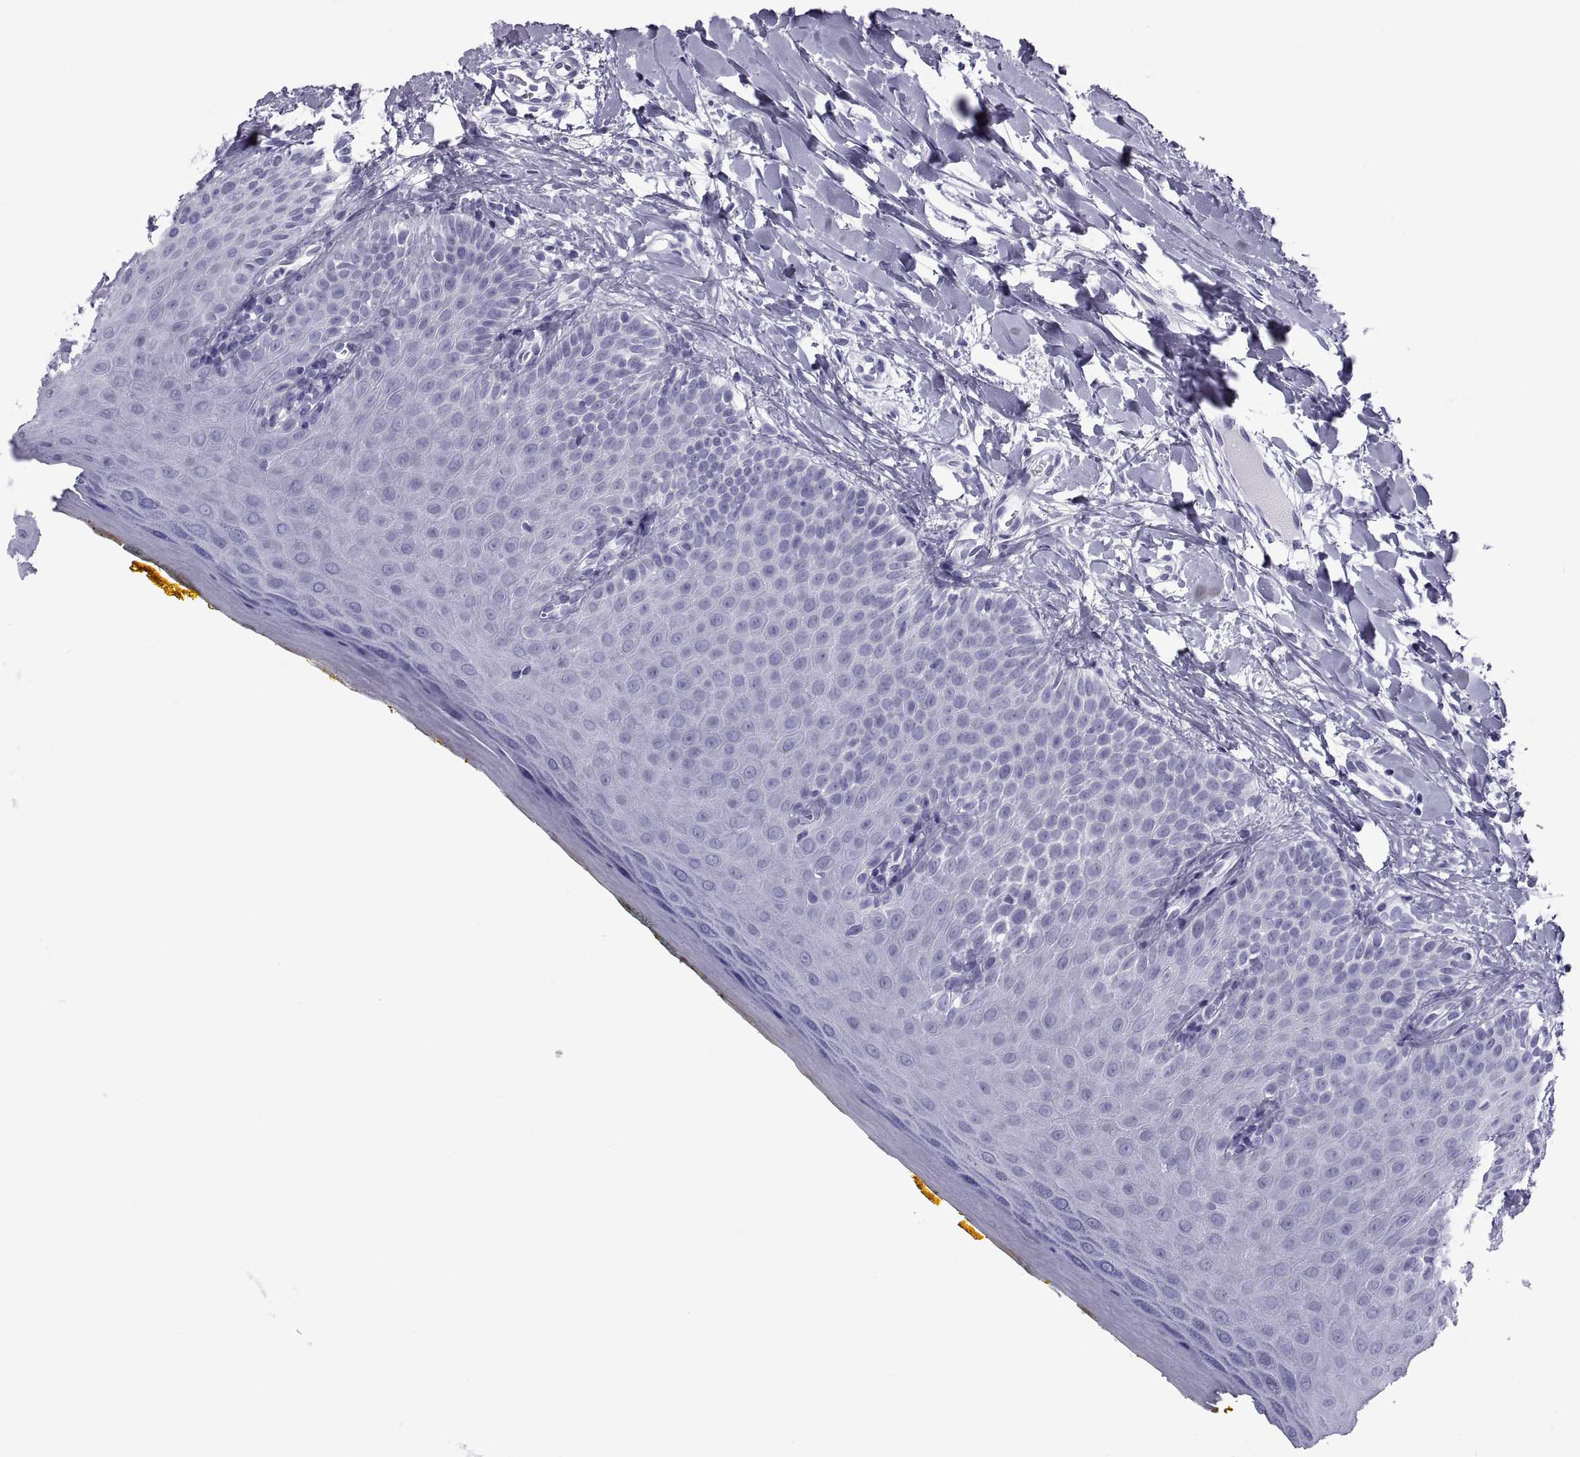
{"staining": {"intensity": "negative", "quantity": "none", "location": "none"}, "tissue": "oral mucosa", "cell_type": "Squamous epithelial cells", "image_type": "normal", "snomed": [{"axis": "morphology", "description": "Normal tissue, NOS"}, {"axis": "topography", "description": "Oral tissue"}], "caption": "This is an immunohistochemistry micrograph of unremarkable human oral mucosa. There is no expression in squamous epithelial cells.", "gene": "DEFB129", "patient": {"sex": "female", "age": 43}}